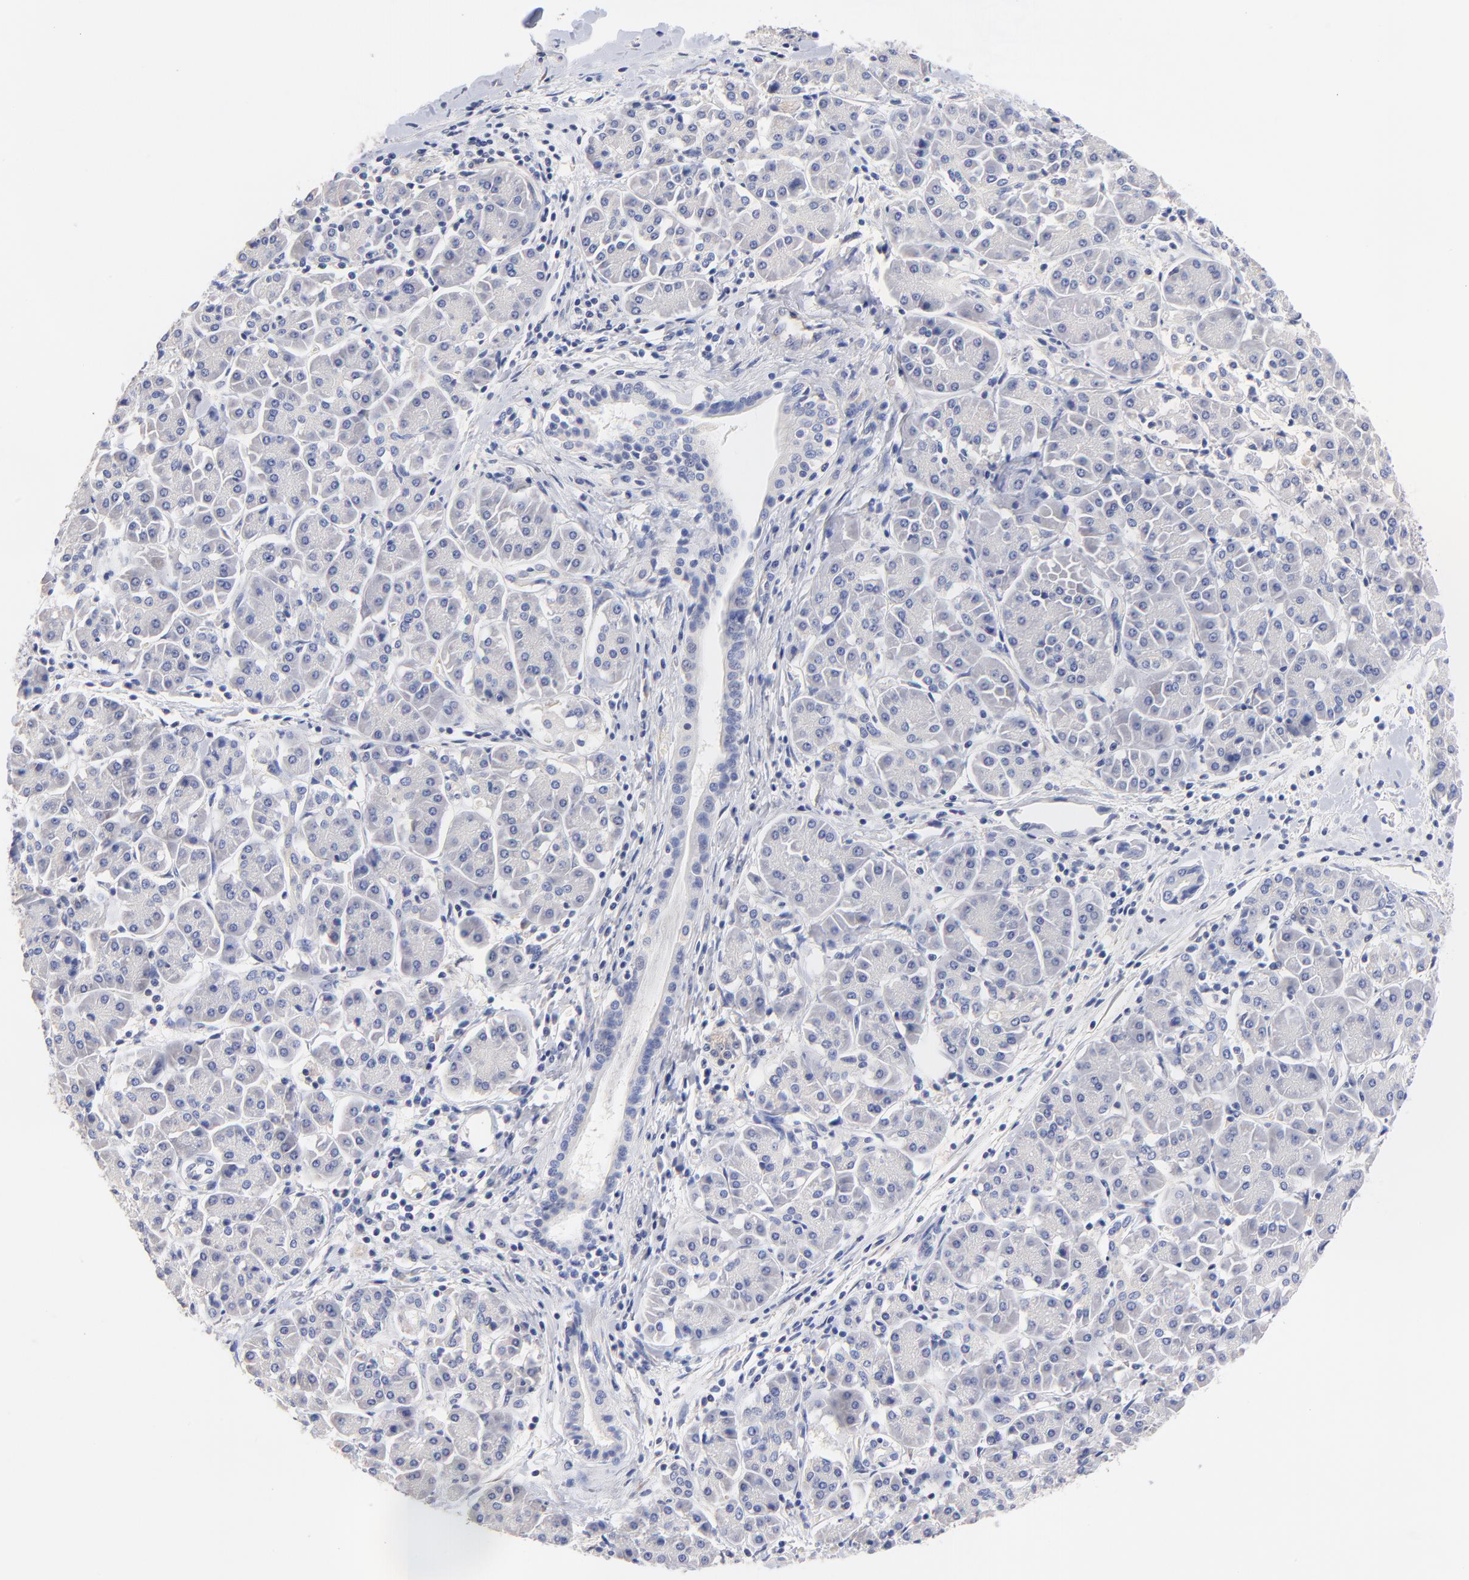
{"staining": {"intensity": "negative", "quantity": "none", "location": "none"}, "tissue": "pancreatic cancer", "cell_type": "Tumor cells", "image_type": "cancer", "snomed": [{"axis": "morphology", "description": "Adenocarcinoma, NOS"}, {"axis": "topography", "description": "Pancreas"}], "caption": "Immunohistochemistry (IHC) photomicrograph of neoplastic tissue: pancreatic cancer (adenocarcinoma) stained with DAB (3,3'-diaminobenzidine) displays no significant protein positivity in tumor cells. (Immunohistochemistry, brightfield microscopy, high magnification).", "gene": "HS3ST1", "patient": {"sex": "female", "age": 57}}